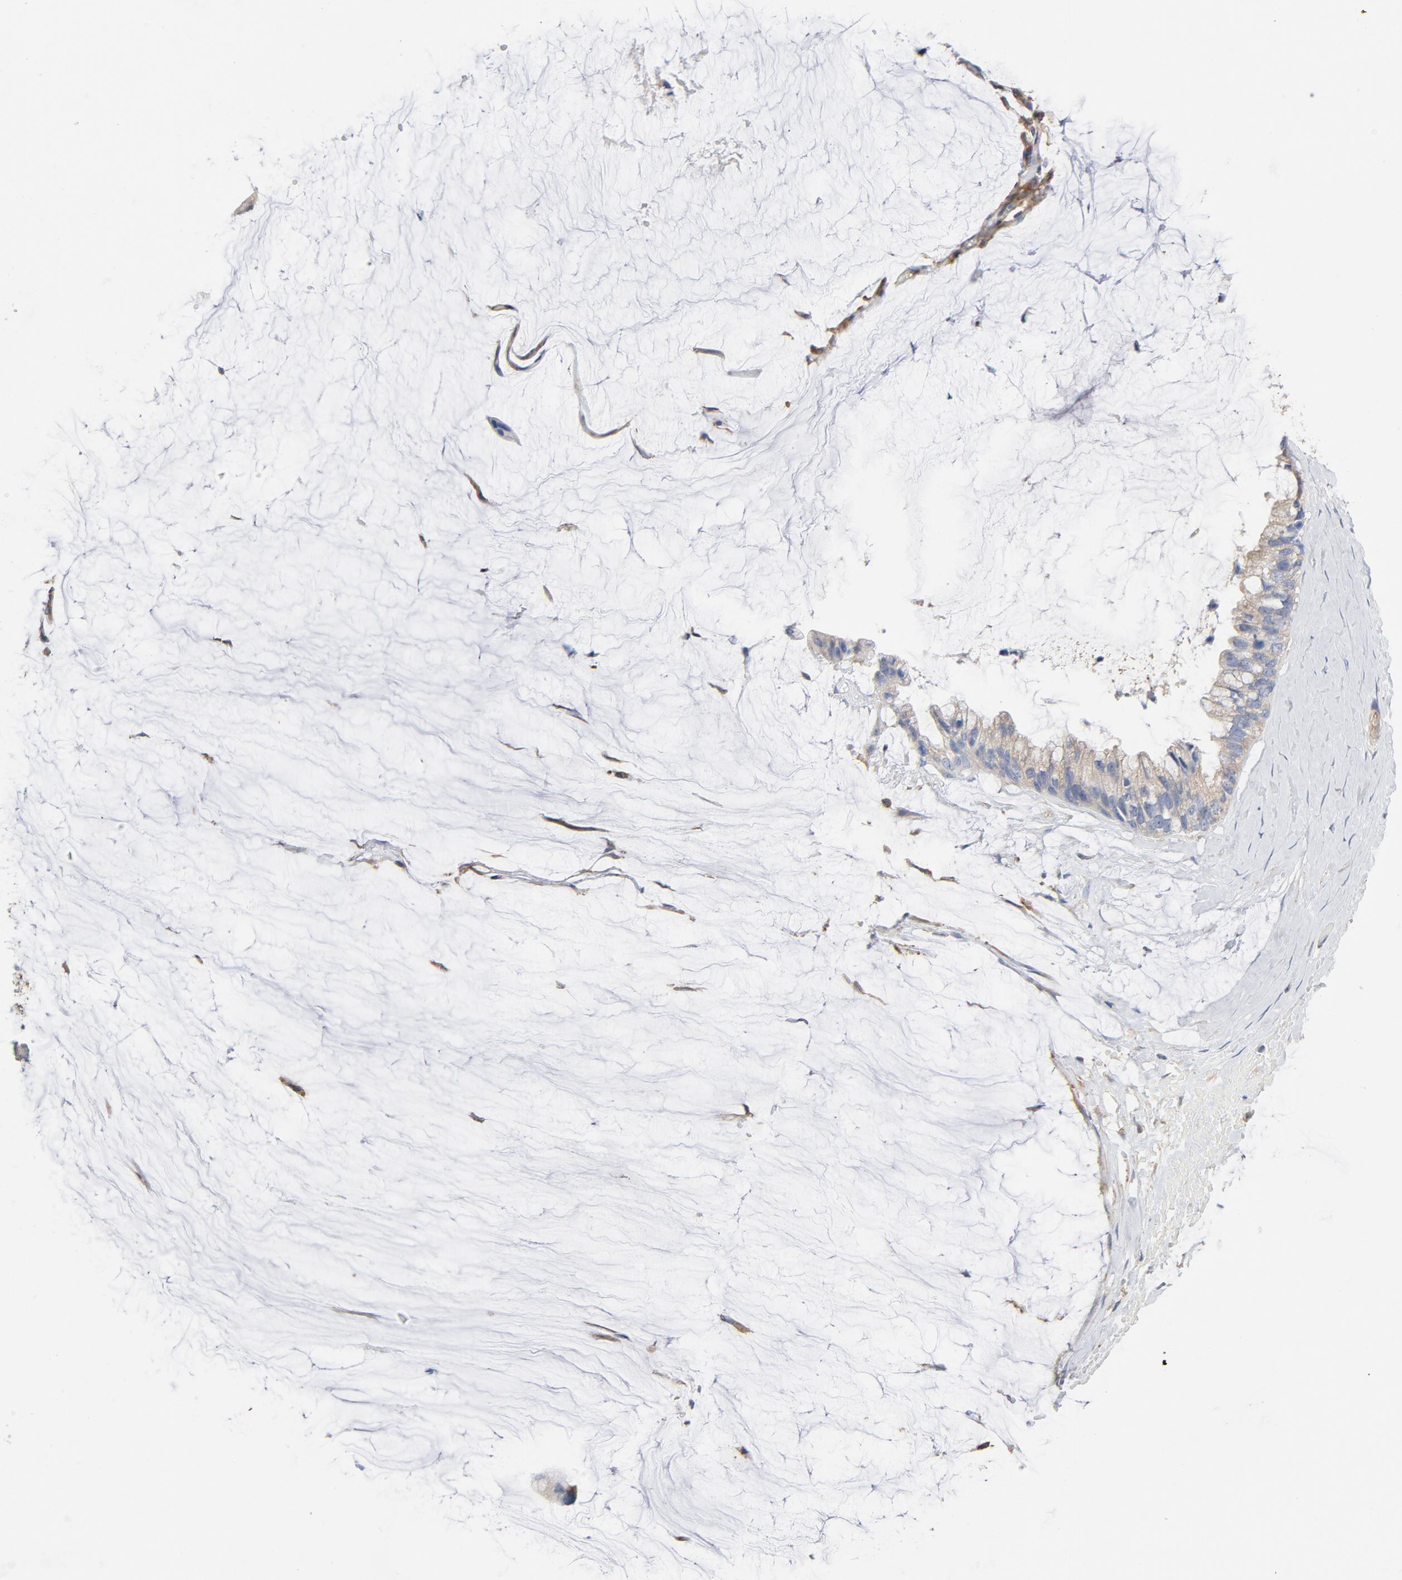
{"staining": {"intensity": "weak", "quantity": "25%-75%", "location": "cytoplasmic/membranous"}, "tissue": "ovarian cancer", "cell_type": "Tumor cells", "image_type": "cancer", "snomed": [{"axis": "morphology", "description": "Cystadenocarcinoma, mucinous, NOS"}, {"axis": "topography", "description": "Ovary"}], "caption": "Ovarian cancer stained for a protein (brown) demonstrates weak cytoplasmic/membranous positive staining in approximately 25%-75% of tumor cells.", "gene": "RABEP1", "patient": {"sex": "female", "age": 39}}